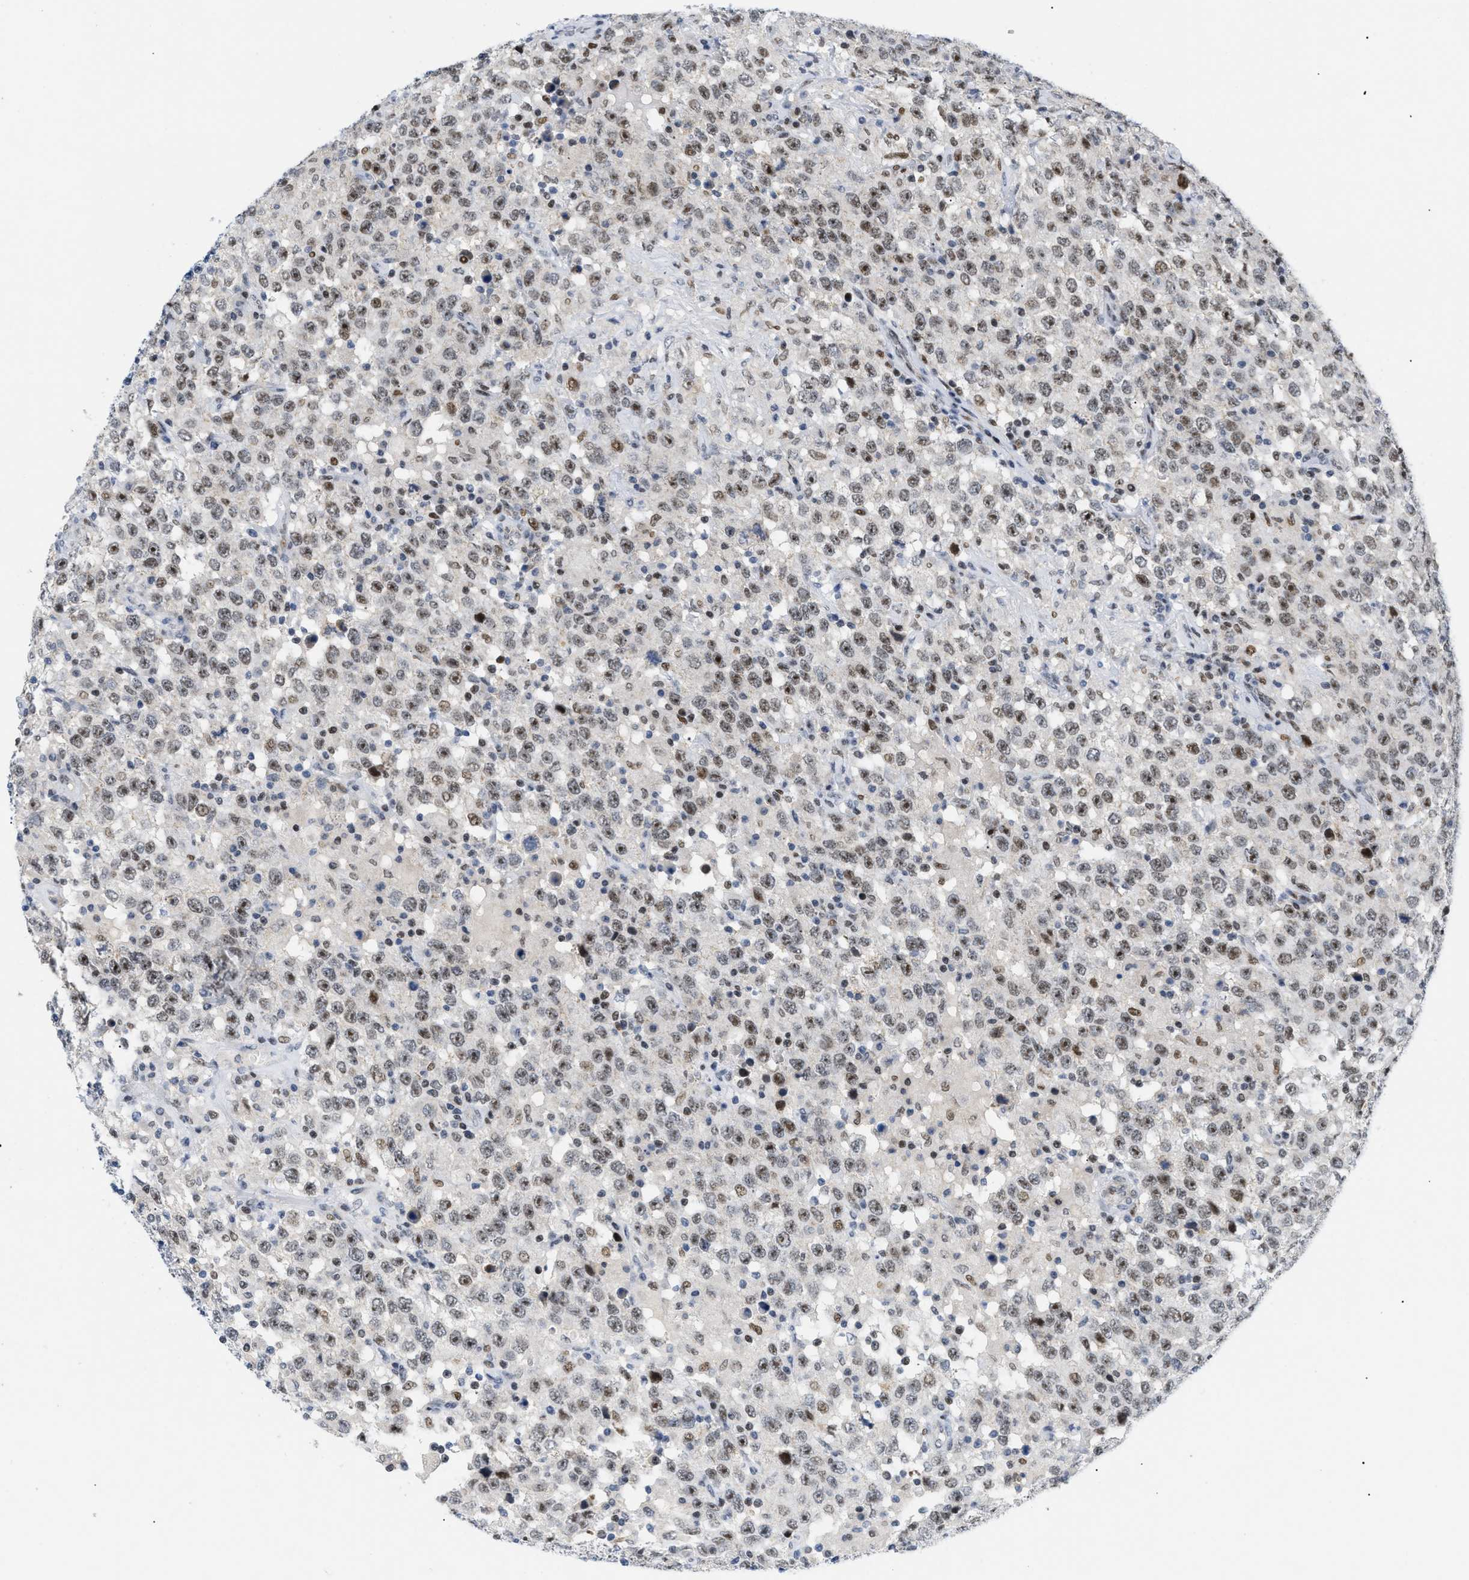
{"staining": {"intensity": "moderate", "quantity": ">75%", "location": "nuclear"}, "tissue": "testis cancer", "cell_type": "Tumor cells", "image_type": "cancer", "snomed": [{"axis": "morphology", "description": "Seminoma, NOS"}, {"axis": "topography", "description": "Testis"}], "caption": "A photomicrograph of seminoma (testis) stained for a protein exhibits moderate nuclear brown staining in tumor cells. (DAB IHC, brown staining for protein, blue staining for nuclei).", "gene": "MED1", "patient": {"sex": "male", "age": 41}}